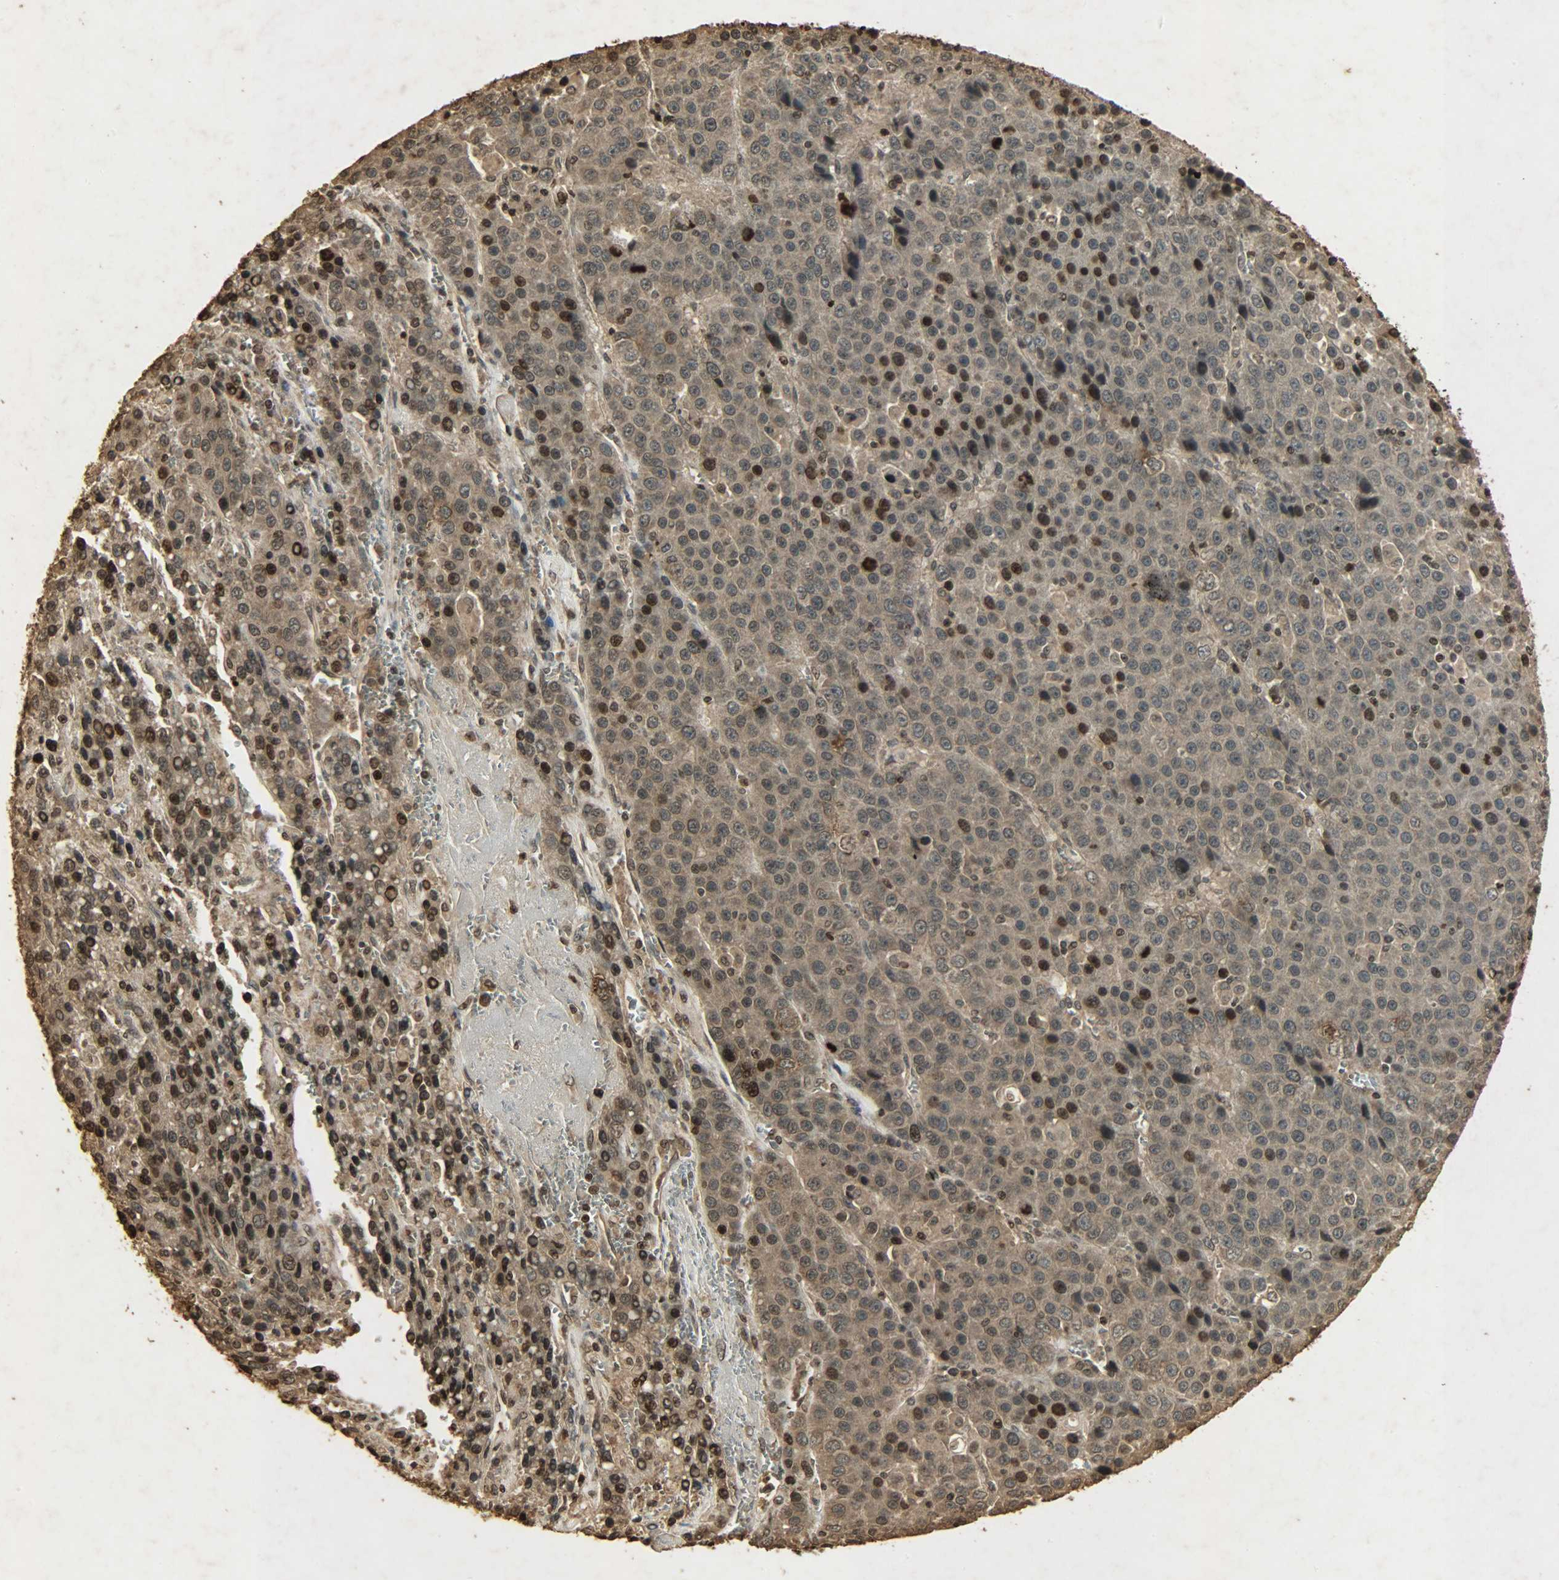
{"staining": {"intensity": "strong", "quantity": ">75%", "location": "cytoplasmic/membranous,nuclear"}, "tissue": "liver cancer", "cell_type": "Tumor cells", "image_type": "cancer", "snomed": [{"axis": "morphology", "description": "Carcinoma, Hepatocellular, NOS"}, {"axis": "topography", "description": "Liver"}], "caption": "A brown stain labels strong cytoplasmic/membranous and nuclear positivity of a protein in liver cancer tumor cells.", "gene": "PPP3R1", "patient": {"sex": "female", "age": 53}}